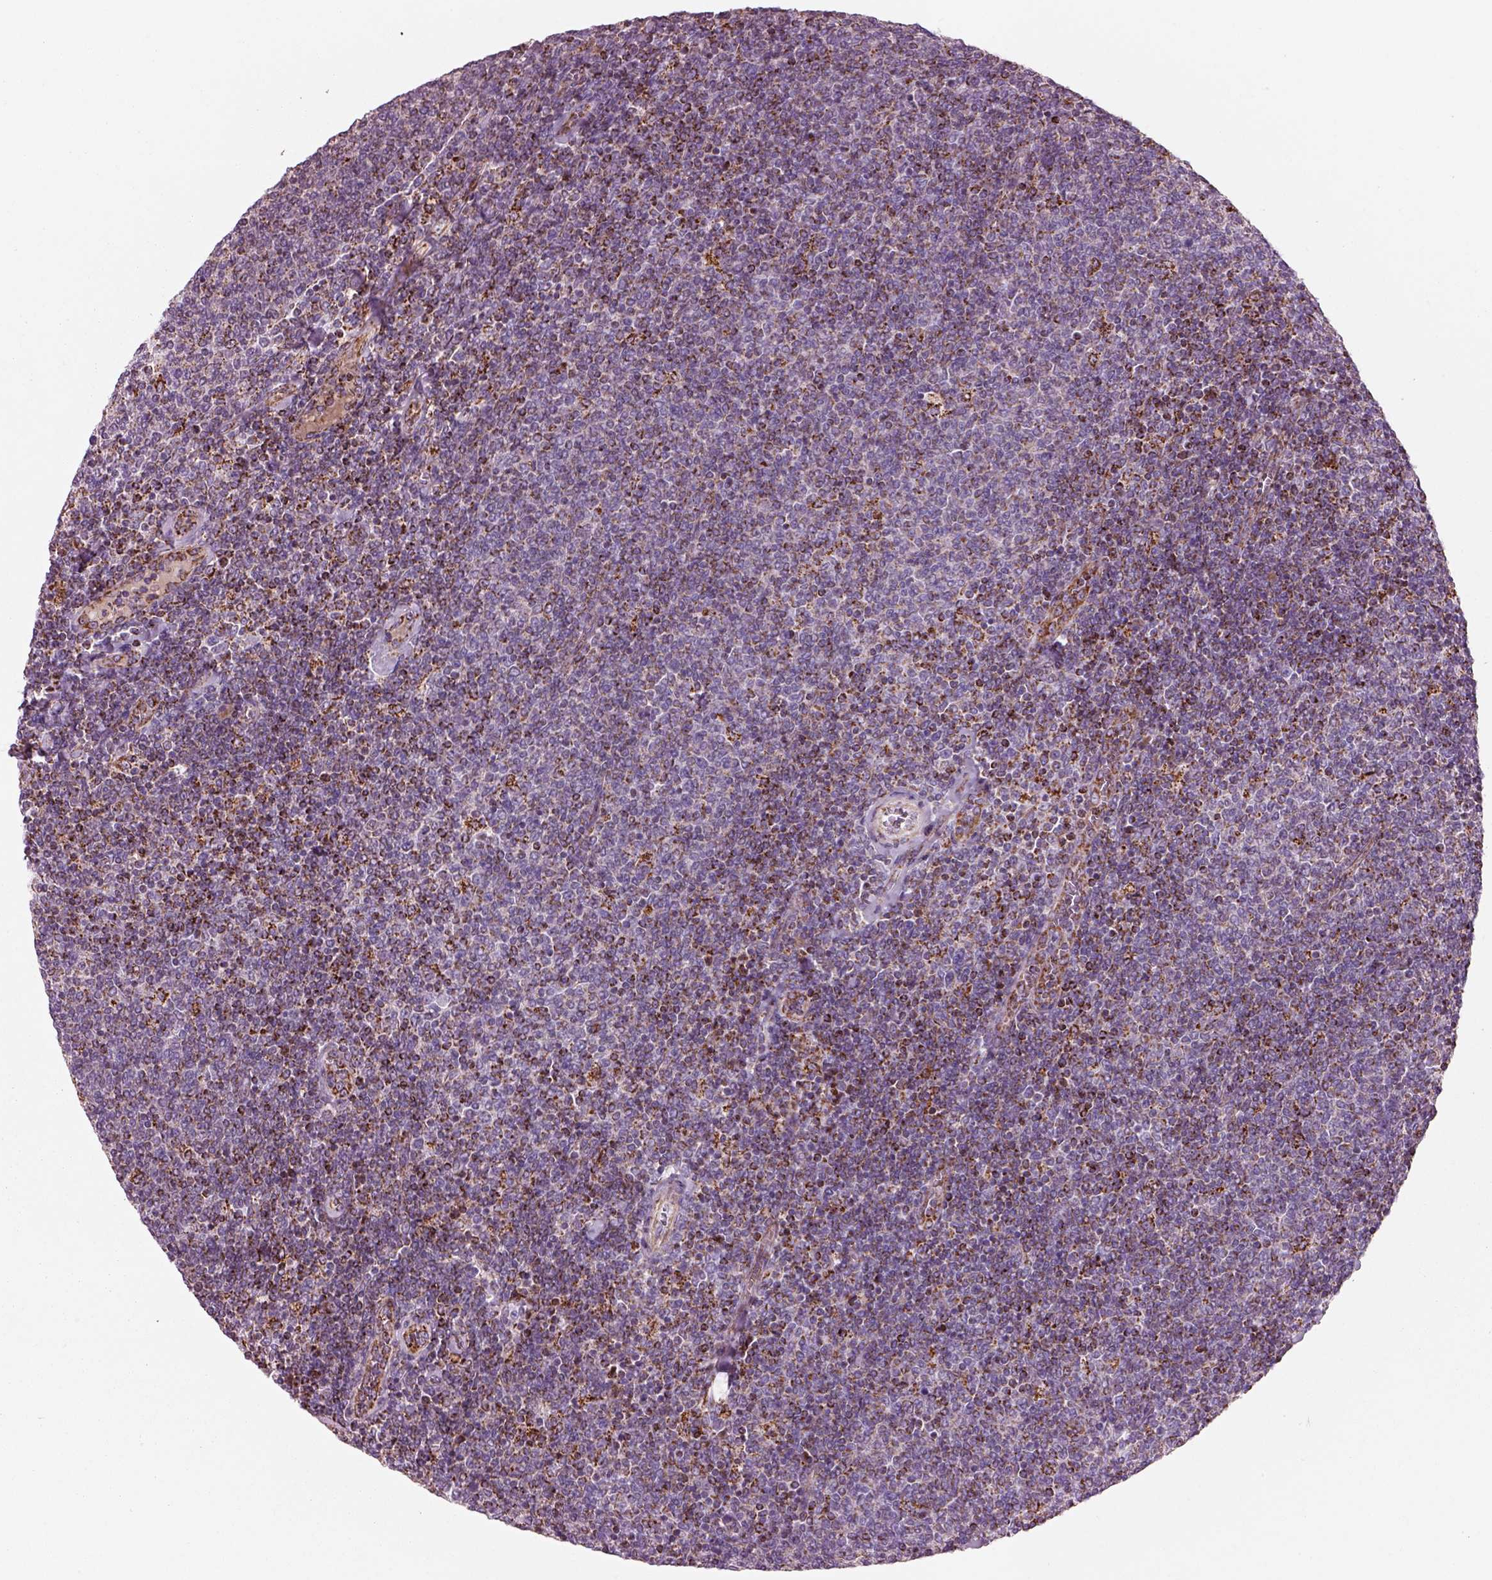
{"staining": {"intensity": "strong", "quantity": "25%-75%", "location": "cytoplasmic/membranous"}, "tissue": "lymphoma", "cell_type": "Tumor cells", "image_type": "cancer", "snomed": [{"axis": "morphology", "description": "Malignant lymphoma, non-Hodgkin's type, Low grade"}, {"axis": "topography", "description": "Lymph node"}], "caption": "A high-resolution image shows immunohistochemistry staining of lymphoma, which demonstrates strong cytoplasmic/membranous expression in approximately 25%-75% of tumor cells. (brown staining indicates protein expression, while blue staining denotes nuclei).", "gene": "SLC25A24", "patient": {"sex": "male", "age": 52}}